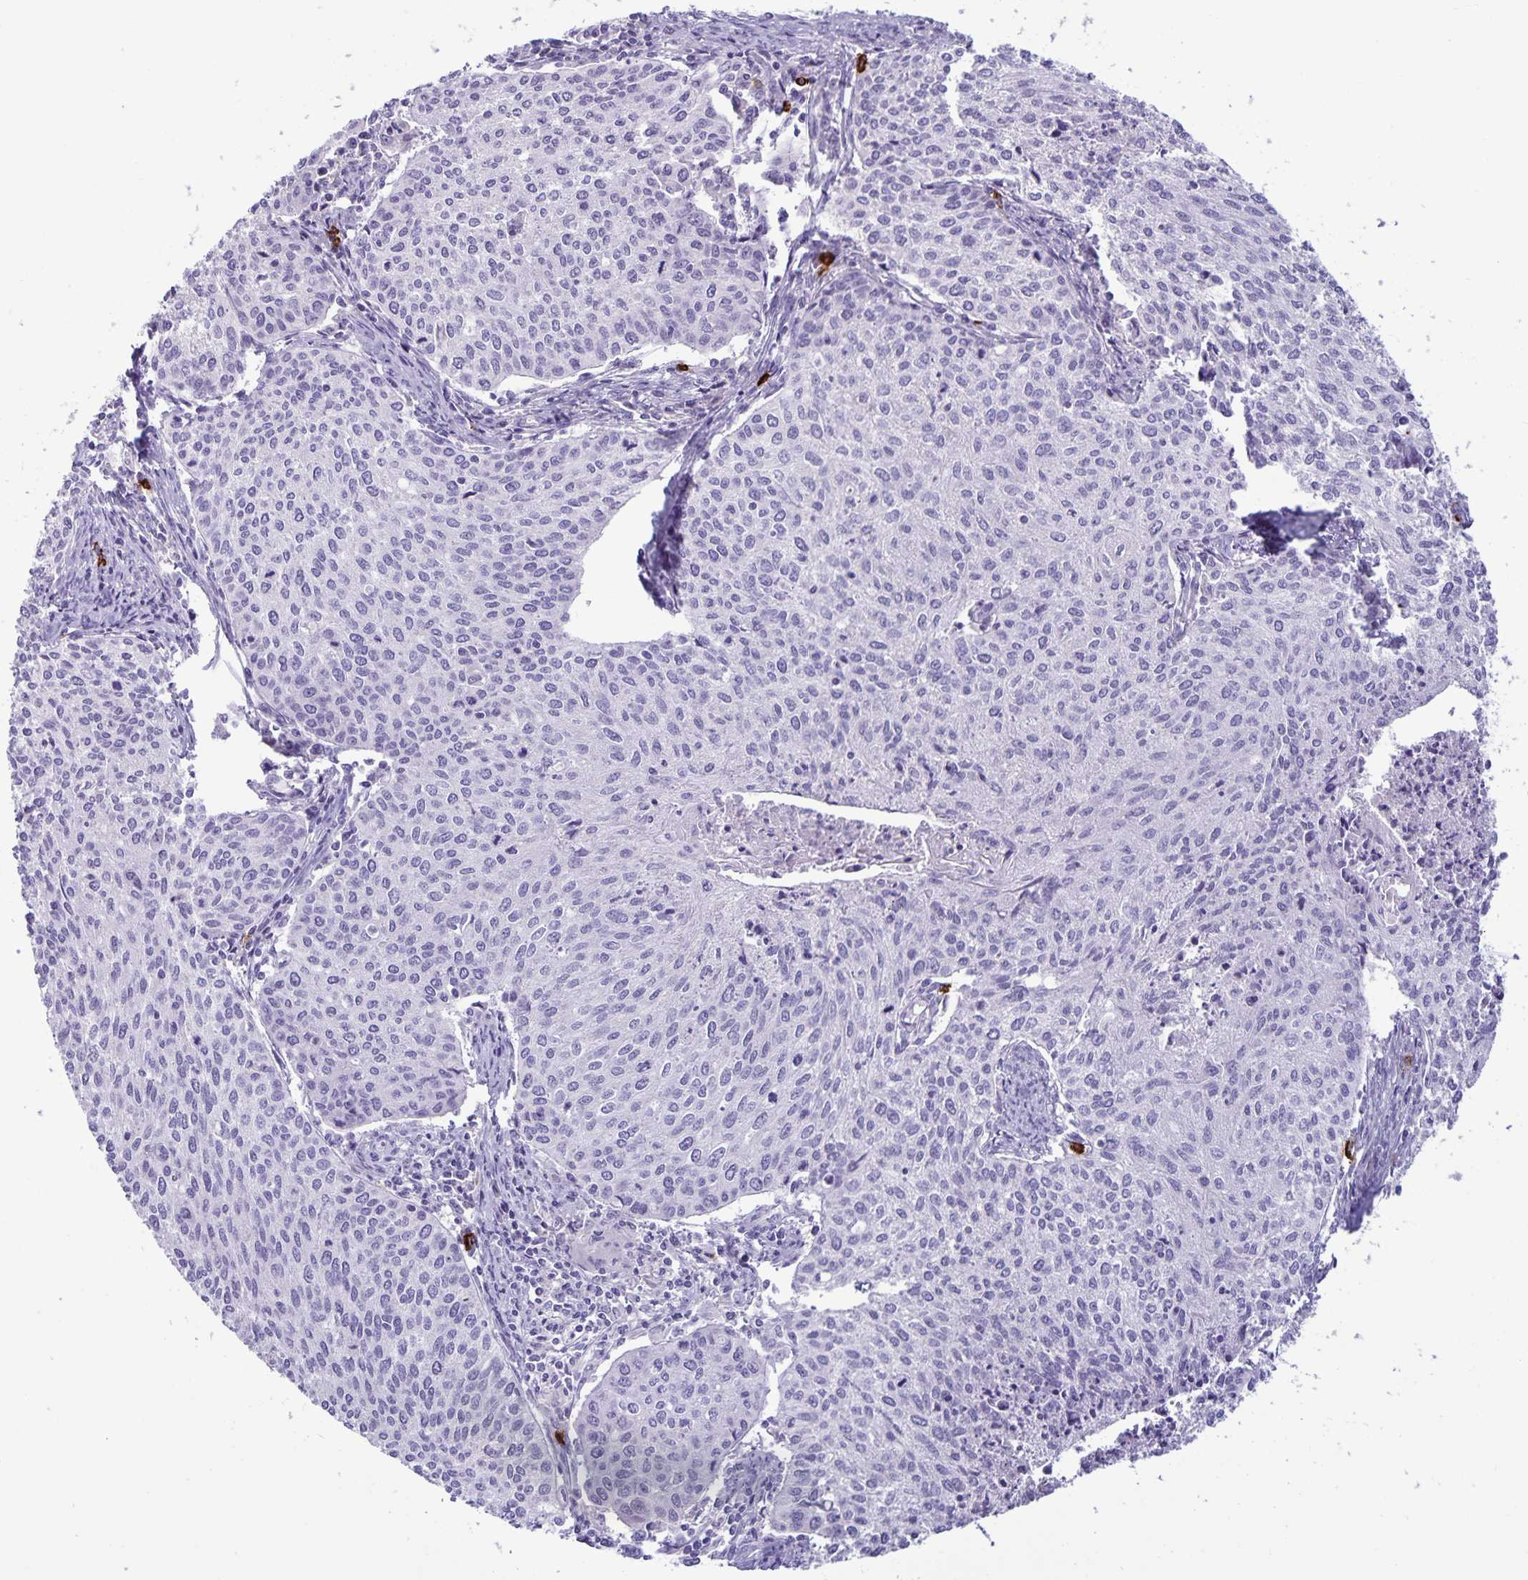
{"staining": {"intensity": "negative", "quantity": "none", "location": "none"}, "tissue": "cervical cancer", "cell_type": "Tumor cells", "image_type": "cancer", "snomed": [{"axis": "morphology", "description": "Squamous cell carcinoma, NOS"}, {"axis": "topography", "description": "Cervix"}], "caption": "There is no significant expression in tumor cells of cervical cancer (squamous cell carcinoma).", "gene": "IBTK", "patient": {"sex": "female", "age": 38}}